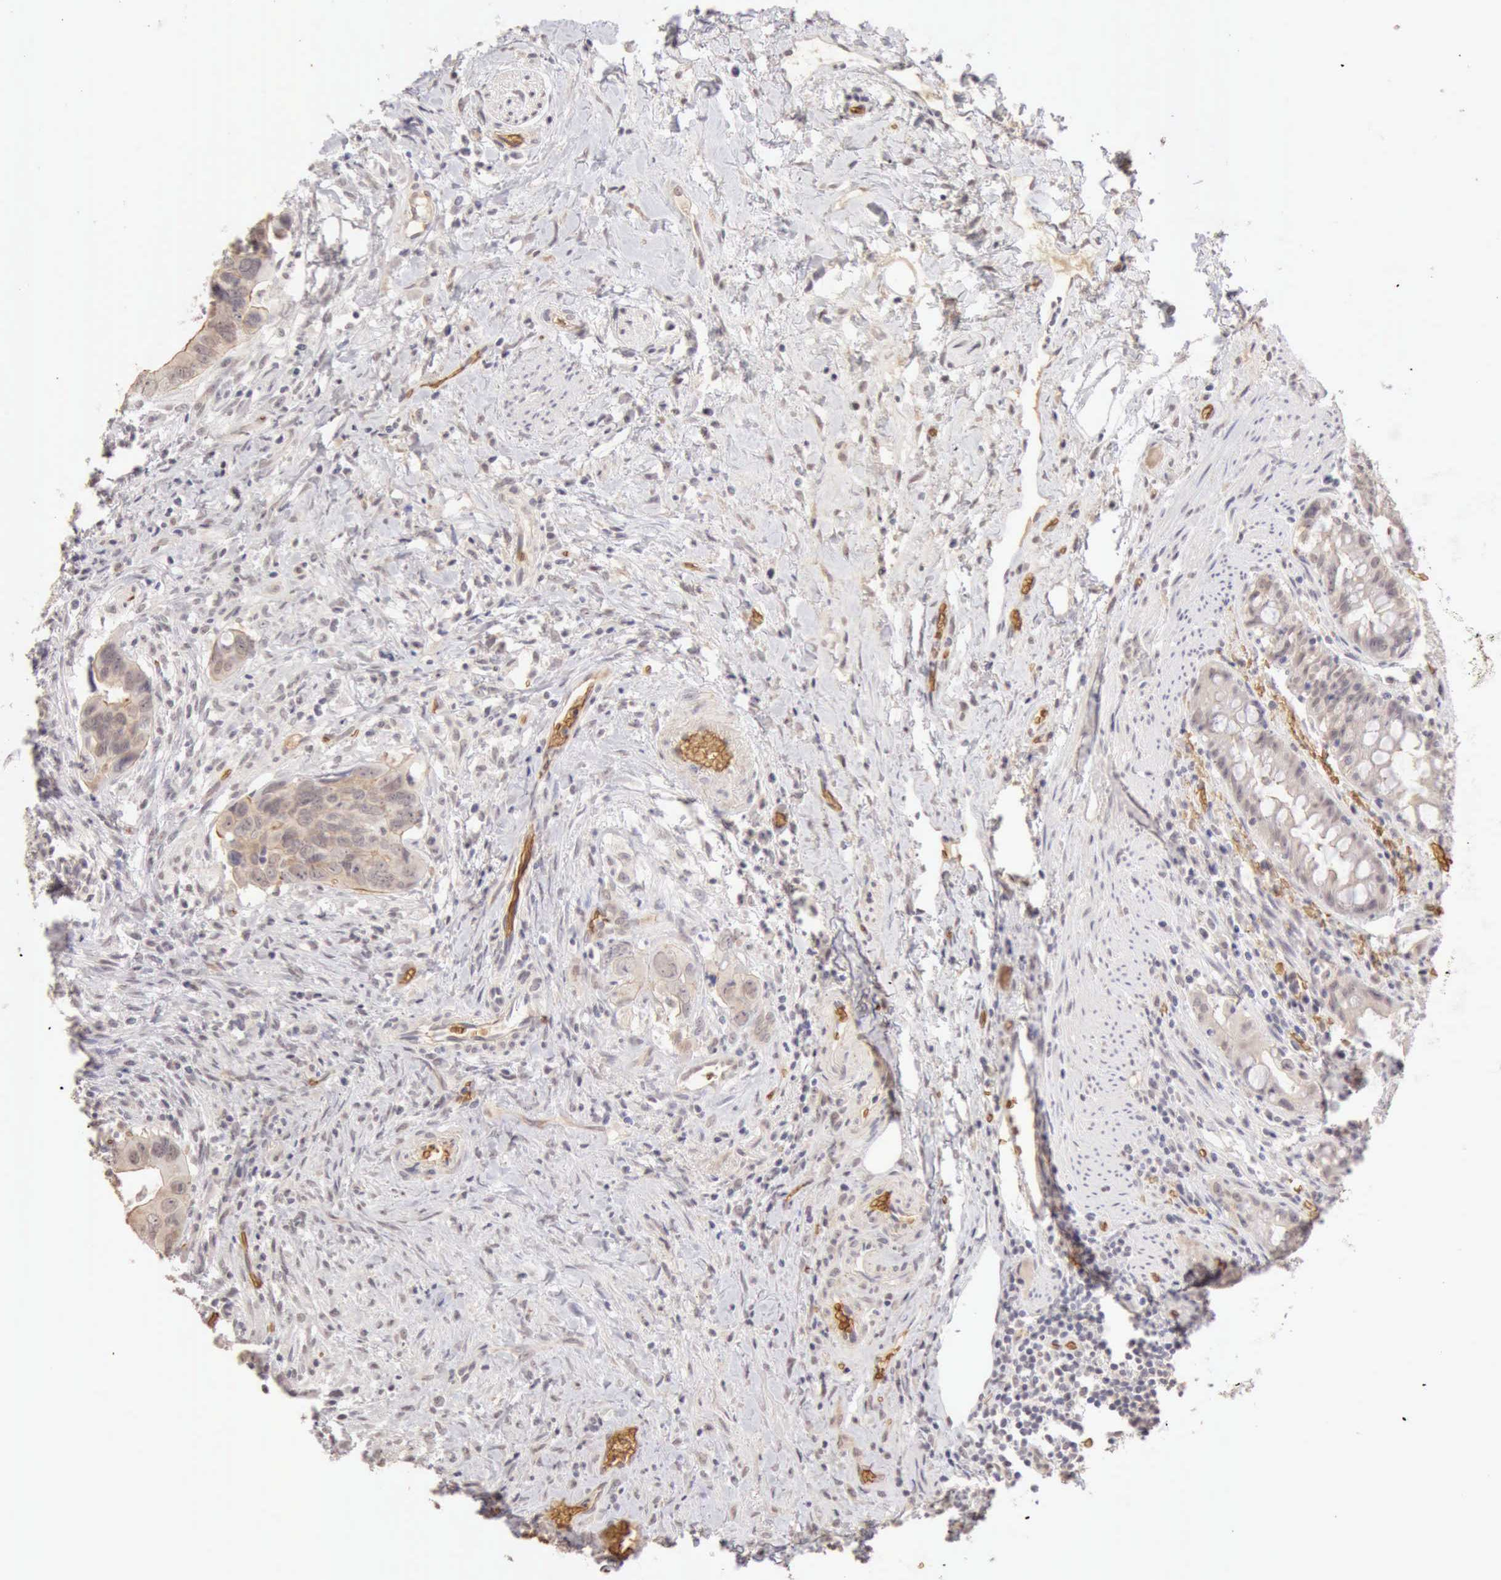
{"staining": {"intensity": "weak", "quantity": "25%-75%", "location": "cytoplasmic/membranous"}, "tissue": "colorectal cancer", "cell_type": "Tumor cells", "image_type": "cancer", "snomed": [{"axis": "morphology", "description": "Adenocarcinoma, NOS"}, {"axis": "topography", "description": "Rectum"}], "caption": "The histopathology image demonstrates staining of colorectal cancer, revealing weak cytoplasmic/membranous protein positivity (brown color) within tumor cells.", "gene": "CFI", "patient": {"sex": "male", "age": 53}}